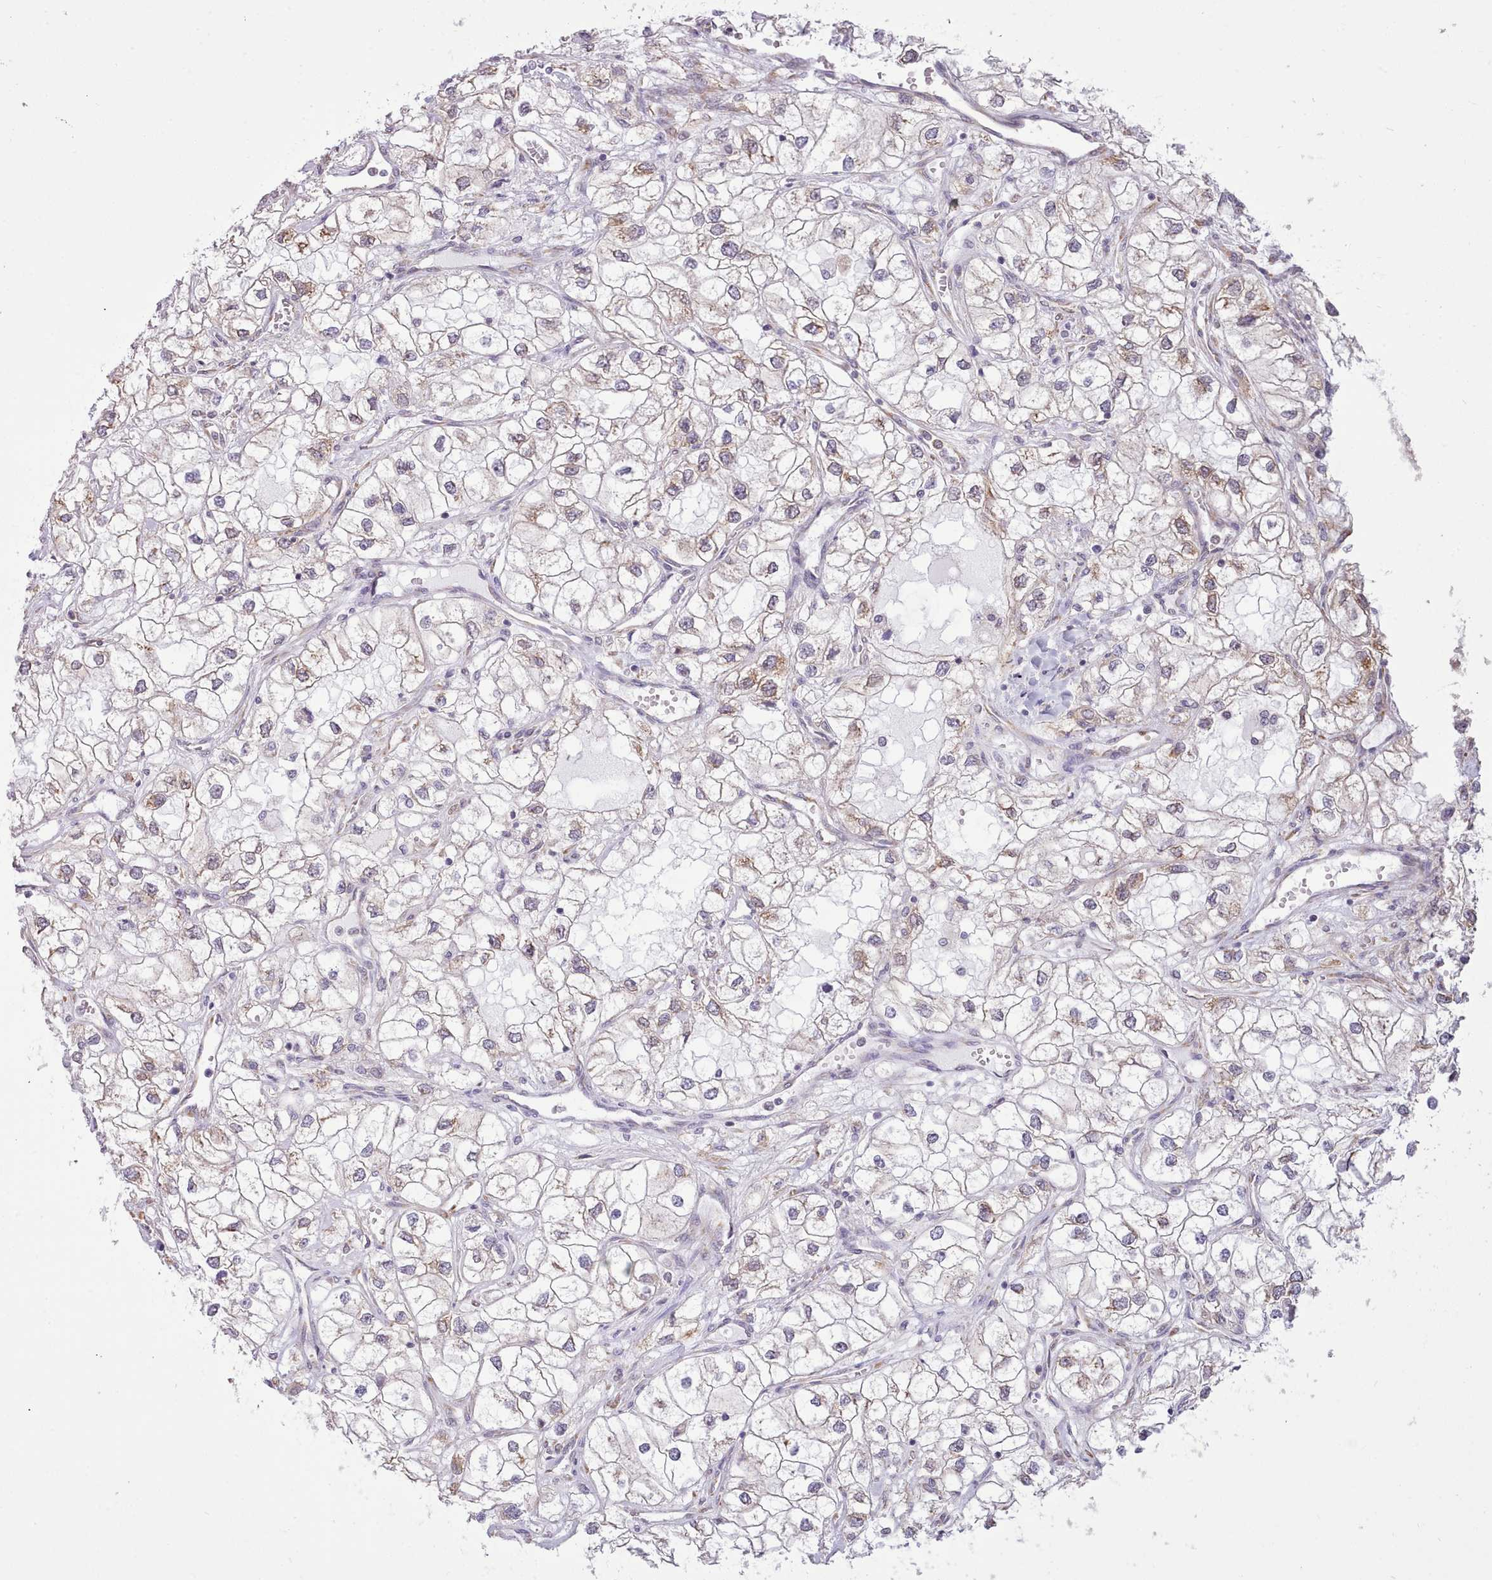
{"staining": {"intensity": "weak", "quantity": "25%-75%", "location": "cytoplasmic/membranous"}, "tissue": "renal cancer", "cell_type": "Tumor cells", "image_type": "cancer", "snomed": [{"axis": "morphology", "description": "Adenocarcinoma, NOS"}, {"axis": "topography", "description": "Kidney"}], "caption": "Immunohistochemistry image of renal cancer stained for a protein (brown), which displays low levels of weak cytoplasmic/membranous positivity in about 25%-75% of tumor cells.", "gene": "SEC61B", "patient": {"sex": "male", "age": 59}}